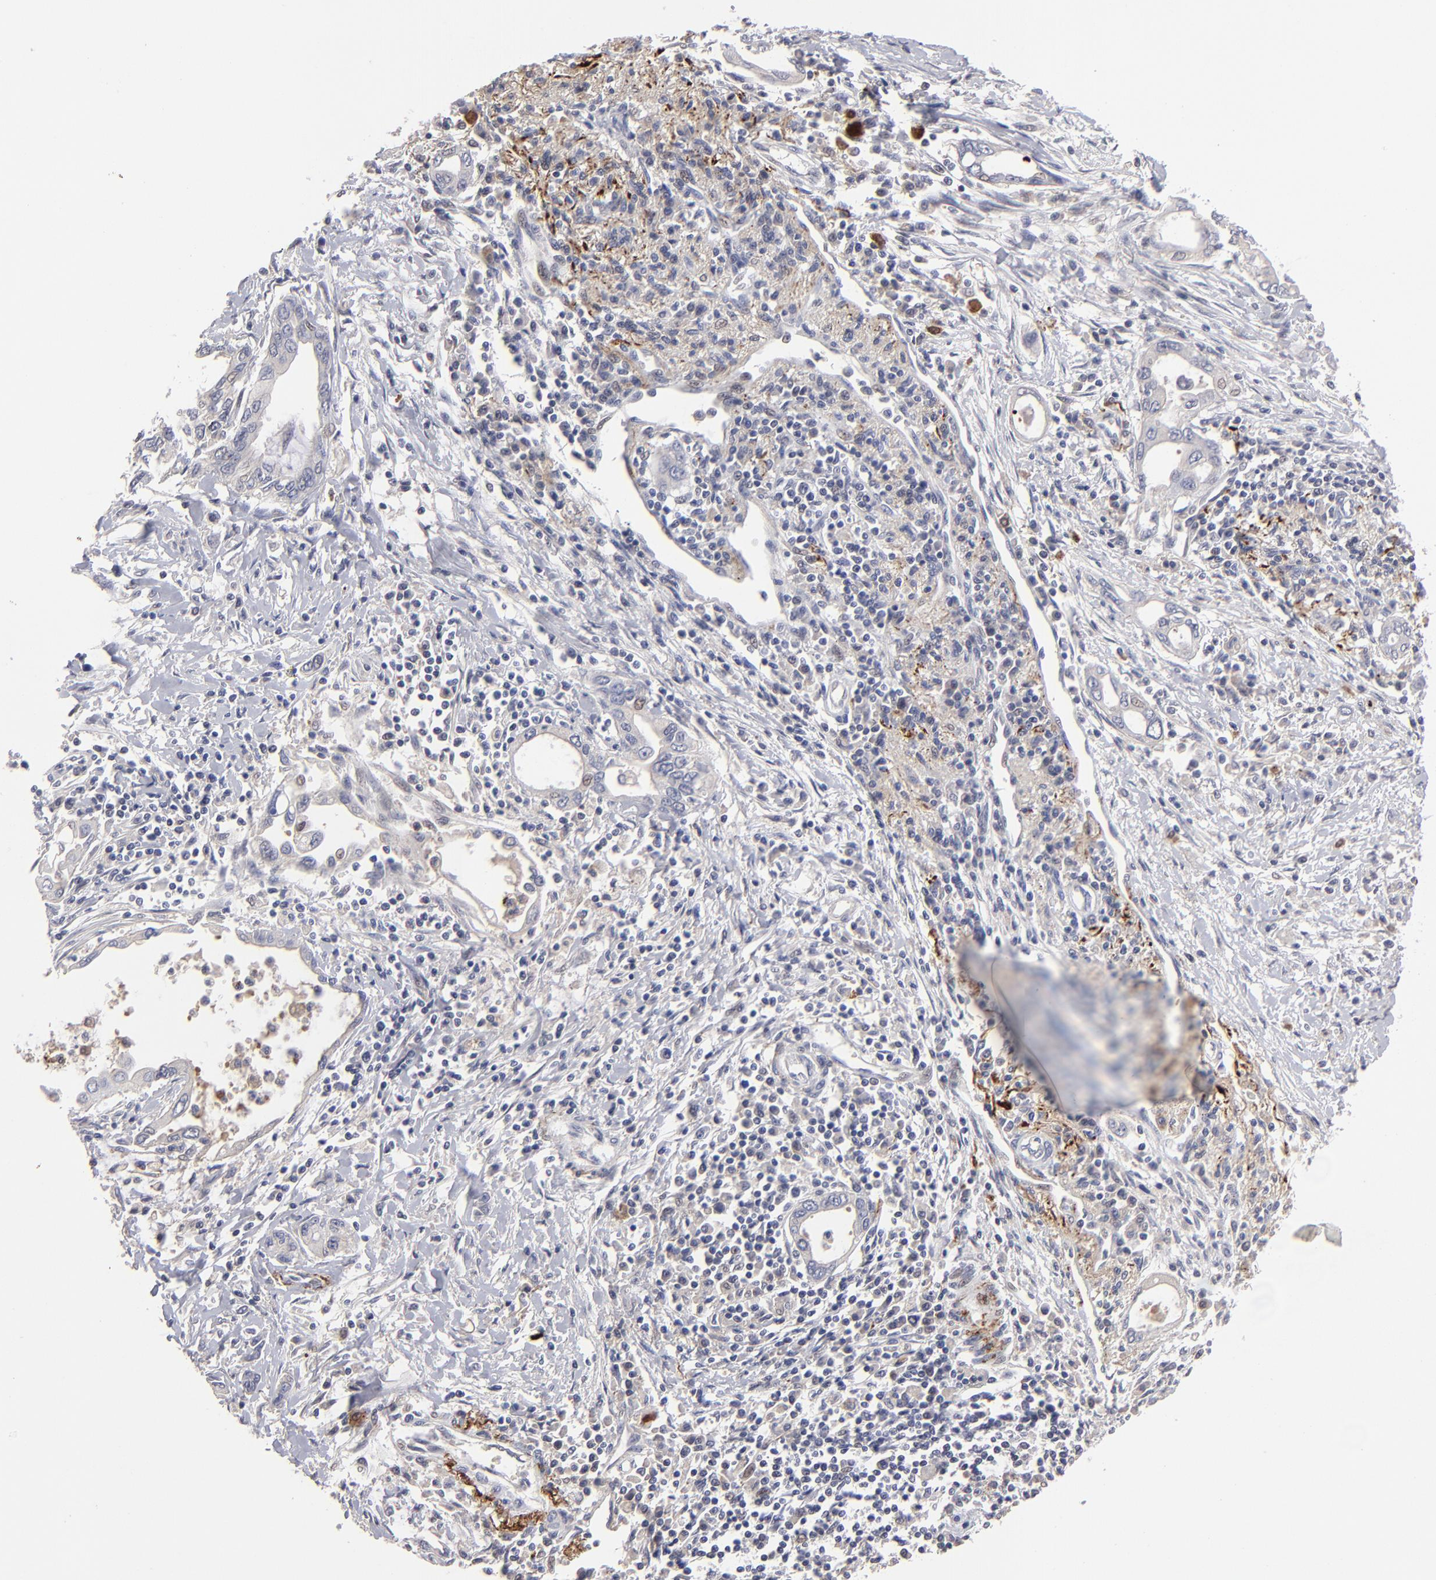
{"staining": {"intensity": "negative", "quantity": "none", "location": "none"}, "tissue": "pancreatic cancer", "cell_type": "Tumor cells", "image_type": "cancer", "snomed": [{"axis": "morphology", "description": "Adenocarcinoma, NOS"}, {"axis": "topography", "description": "Pancreas"}], "caption": "DAB immunohistochemical staining of pancreatic cancer exhibits no significant expression in tumor cells. (DAB (3,3'-diaminobenzidine) IHC visualized using brightfield microscopy, high magnification).", "gene": "GPM6B", "patient": {"sex": "female", "age": 57}}